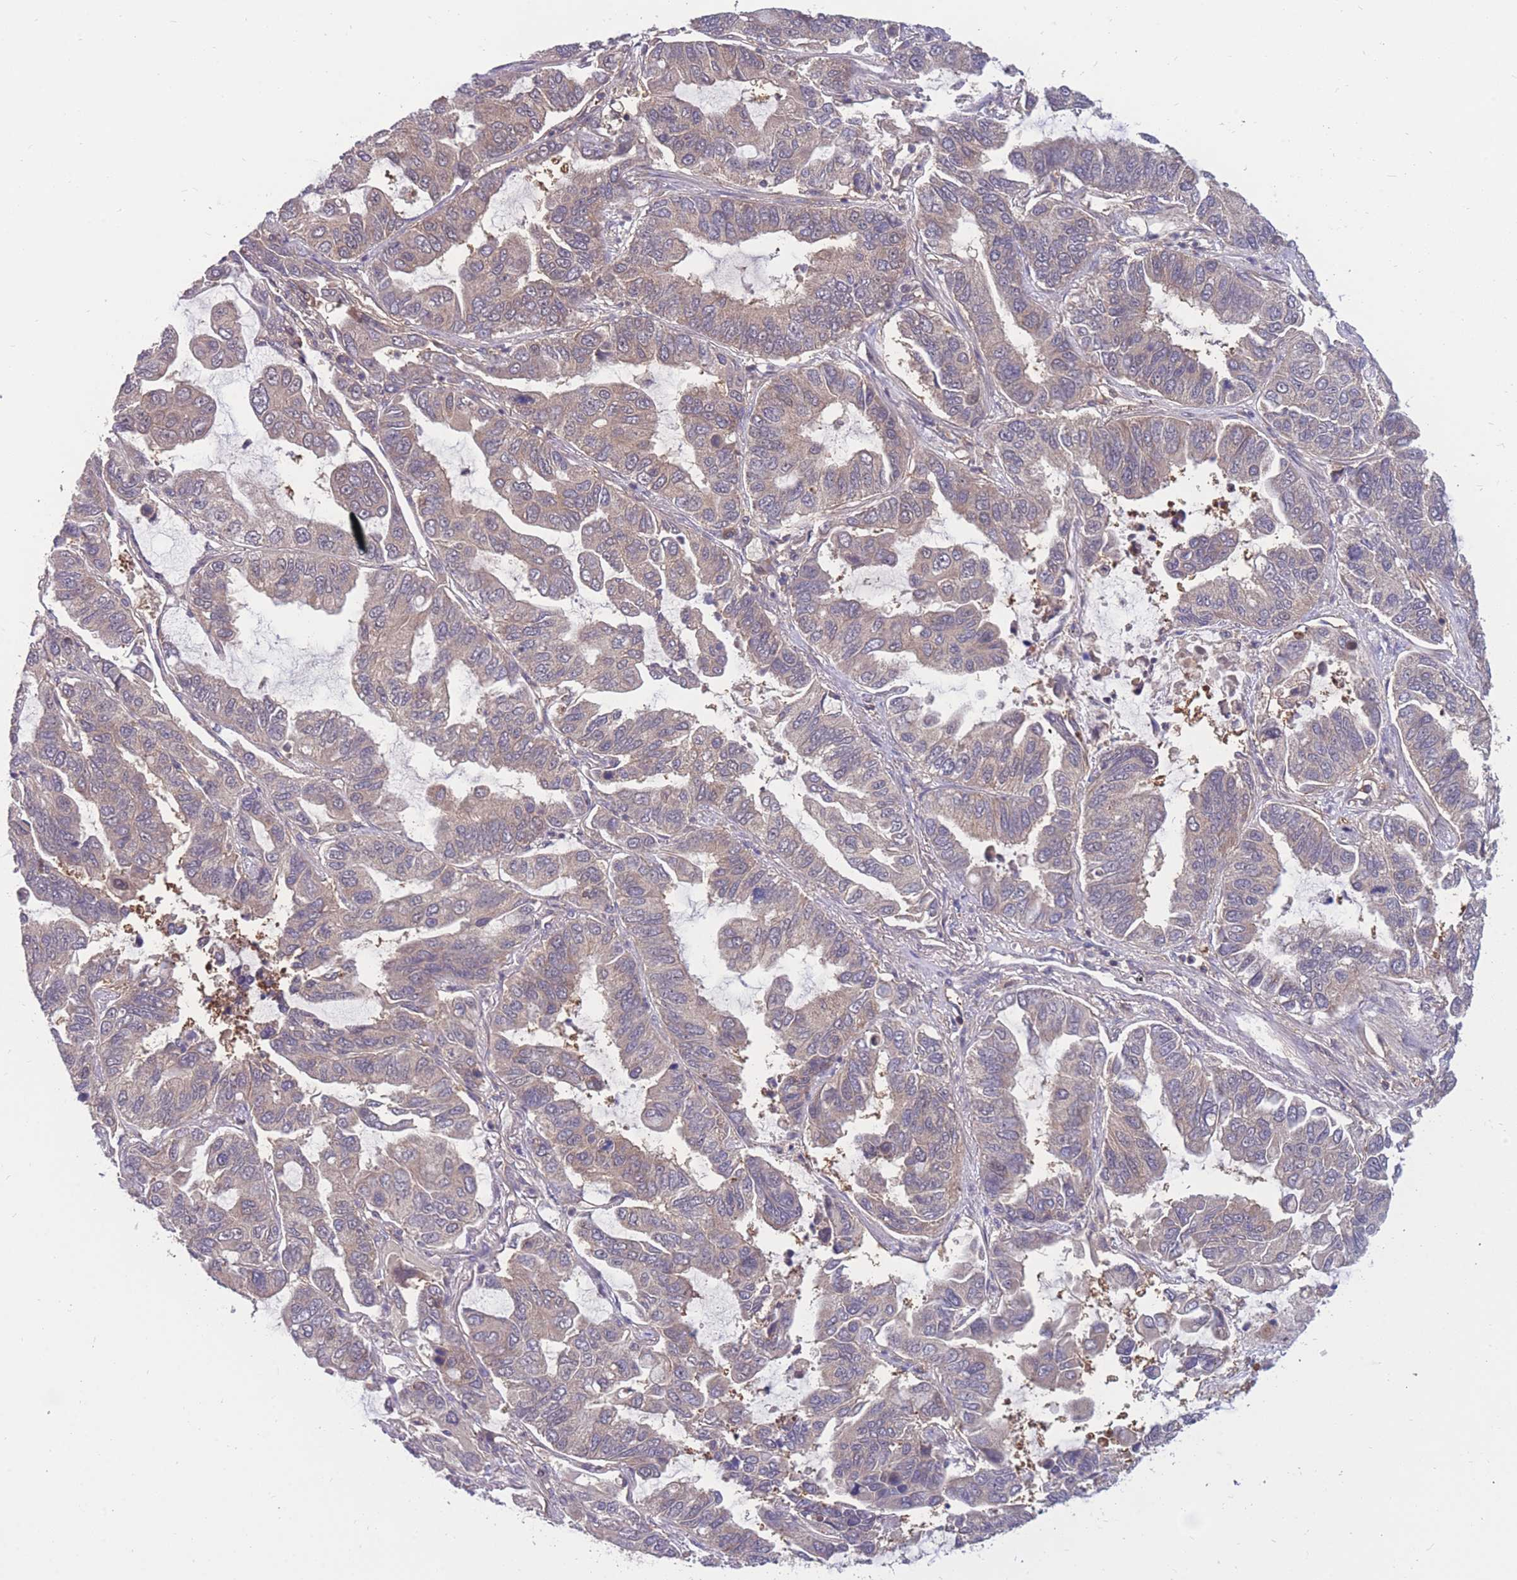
{"staining": {"intensity": "weak", "quantity": "25%-75%", "location": "cytoplasmic/membranous"}, "tissue": "lung cancer", "cell_type": "Tumor cells", "image_type": "cancer", "snomed": [{"axis": "morphology", "description": "Adenocarcinoma, NOS"}, {"axis": "topography", "description": "Lung"}], "caption": "Immunohistochemistry (IHC) image of human lung cancer stained for a protein (brown), which displays low levels of weak cytoplasmic/membranous positivity in about 25%-75% of tumor cells.", "gene": "UBE2N", "patient": {"sex": "male", "age": 64}}